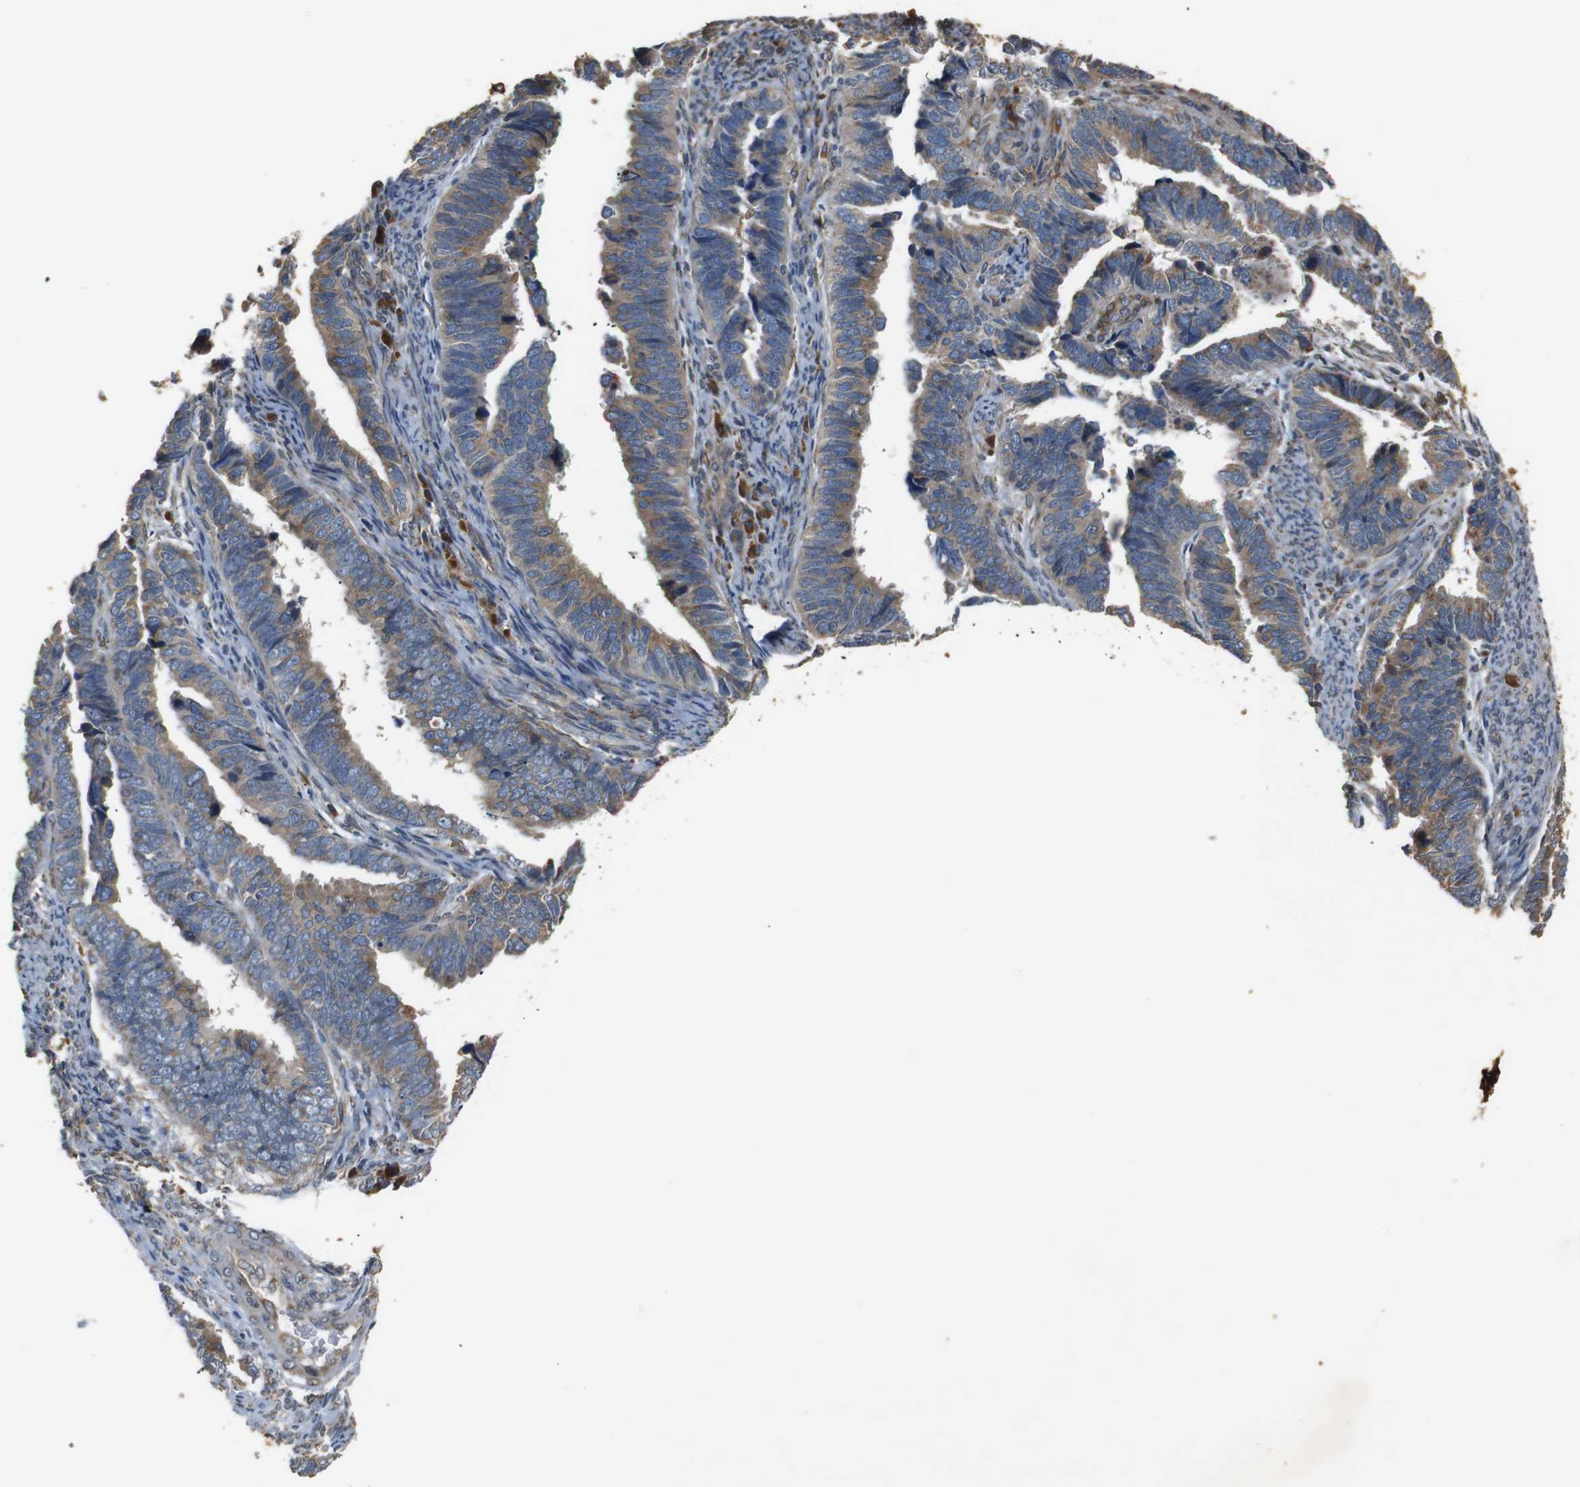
{"staining": {"intensity": "weak", "quantity": ">75%", "location": "cytoplasmic/membranous"}, "tissue": "endometrial cancer", "cell_type": "Tumor cells", "image_type": "cancer", "snomed": [{"axis": "morphology", "description": "Adenocarcinoma, NOS"}, {"axis": "topography", "description": "Endometrium"}], "caption": "The micrograph displays staining of adenocarcinoma (endometrial), revealing weak cytoplasmic/membranous protein positivity (brown color) within tumor cells. (Brightfield microscopy of DAB IHC at high magnification).", "gene": "TMED2", "patient": {"sex": "female", "age": 75}}